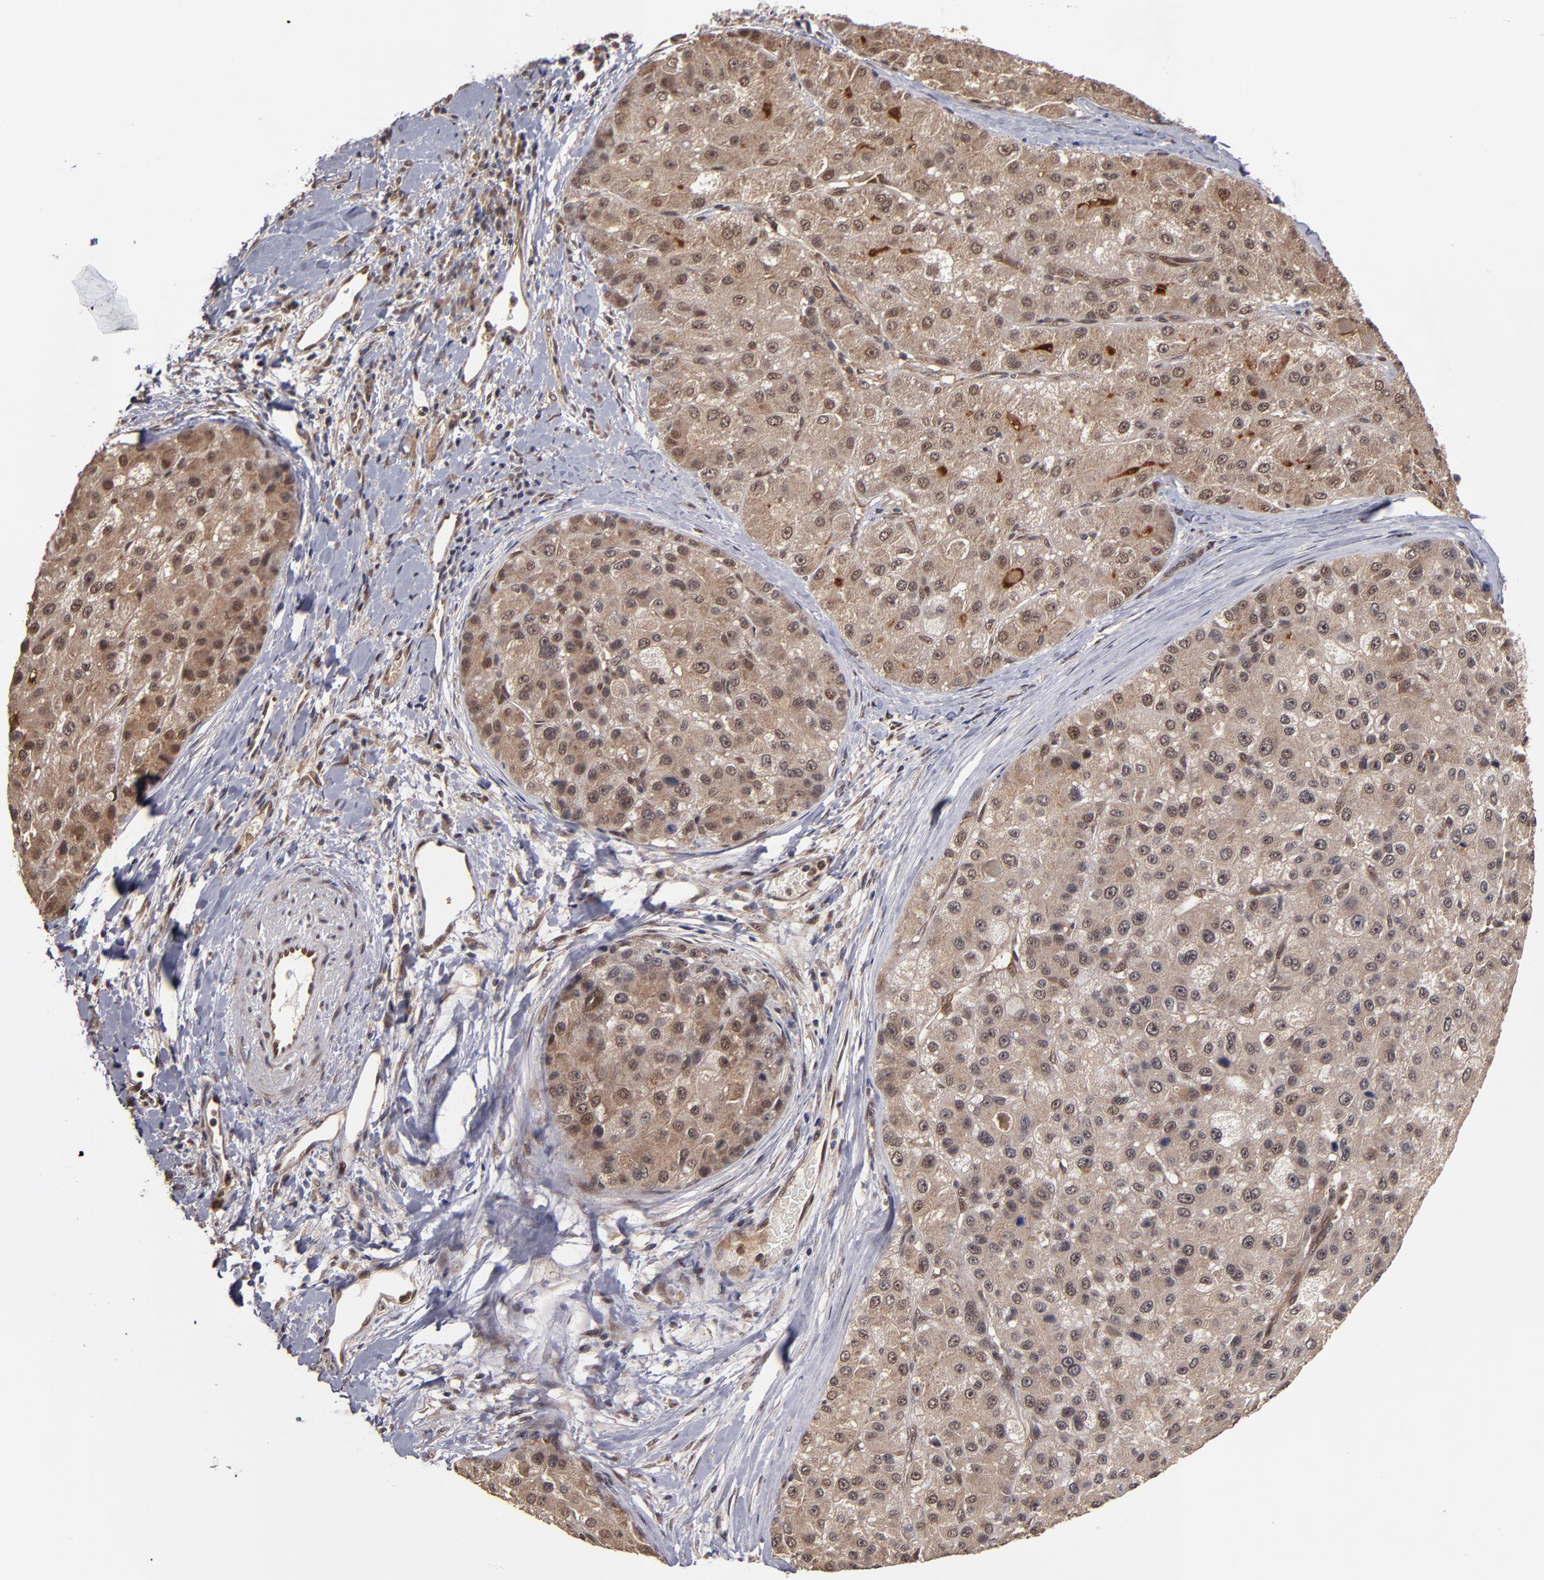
{"staining": {"intensity": "moderate", "quantity": ">75%", "location": "cytoplasmic/membranous"}, "tissue": "liver cancer", "cell_type": "Tumor cells", "image_type": "cancer", "snomed": [{"axis": "morphology", "description": "Carcinoma, Hepatocellular, NOS"}, {"axis": "topography", "description": "Liver"}], "caption": "There is medium levels of moderate cytoplasmic/membranous positivity in tumor cells of hepatocellular carcinoma (liver), as demonstrated by immunohistochemical staining (brown color).", "gene": "CUL5", "patient": {"sex": "male", "age": 80}}